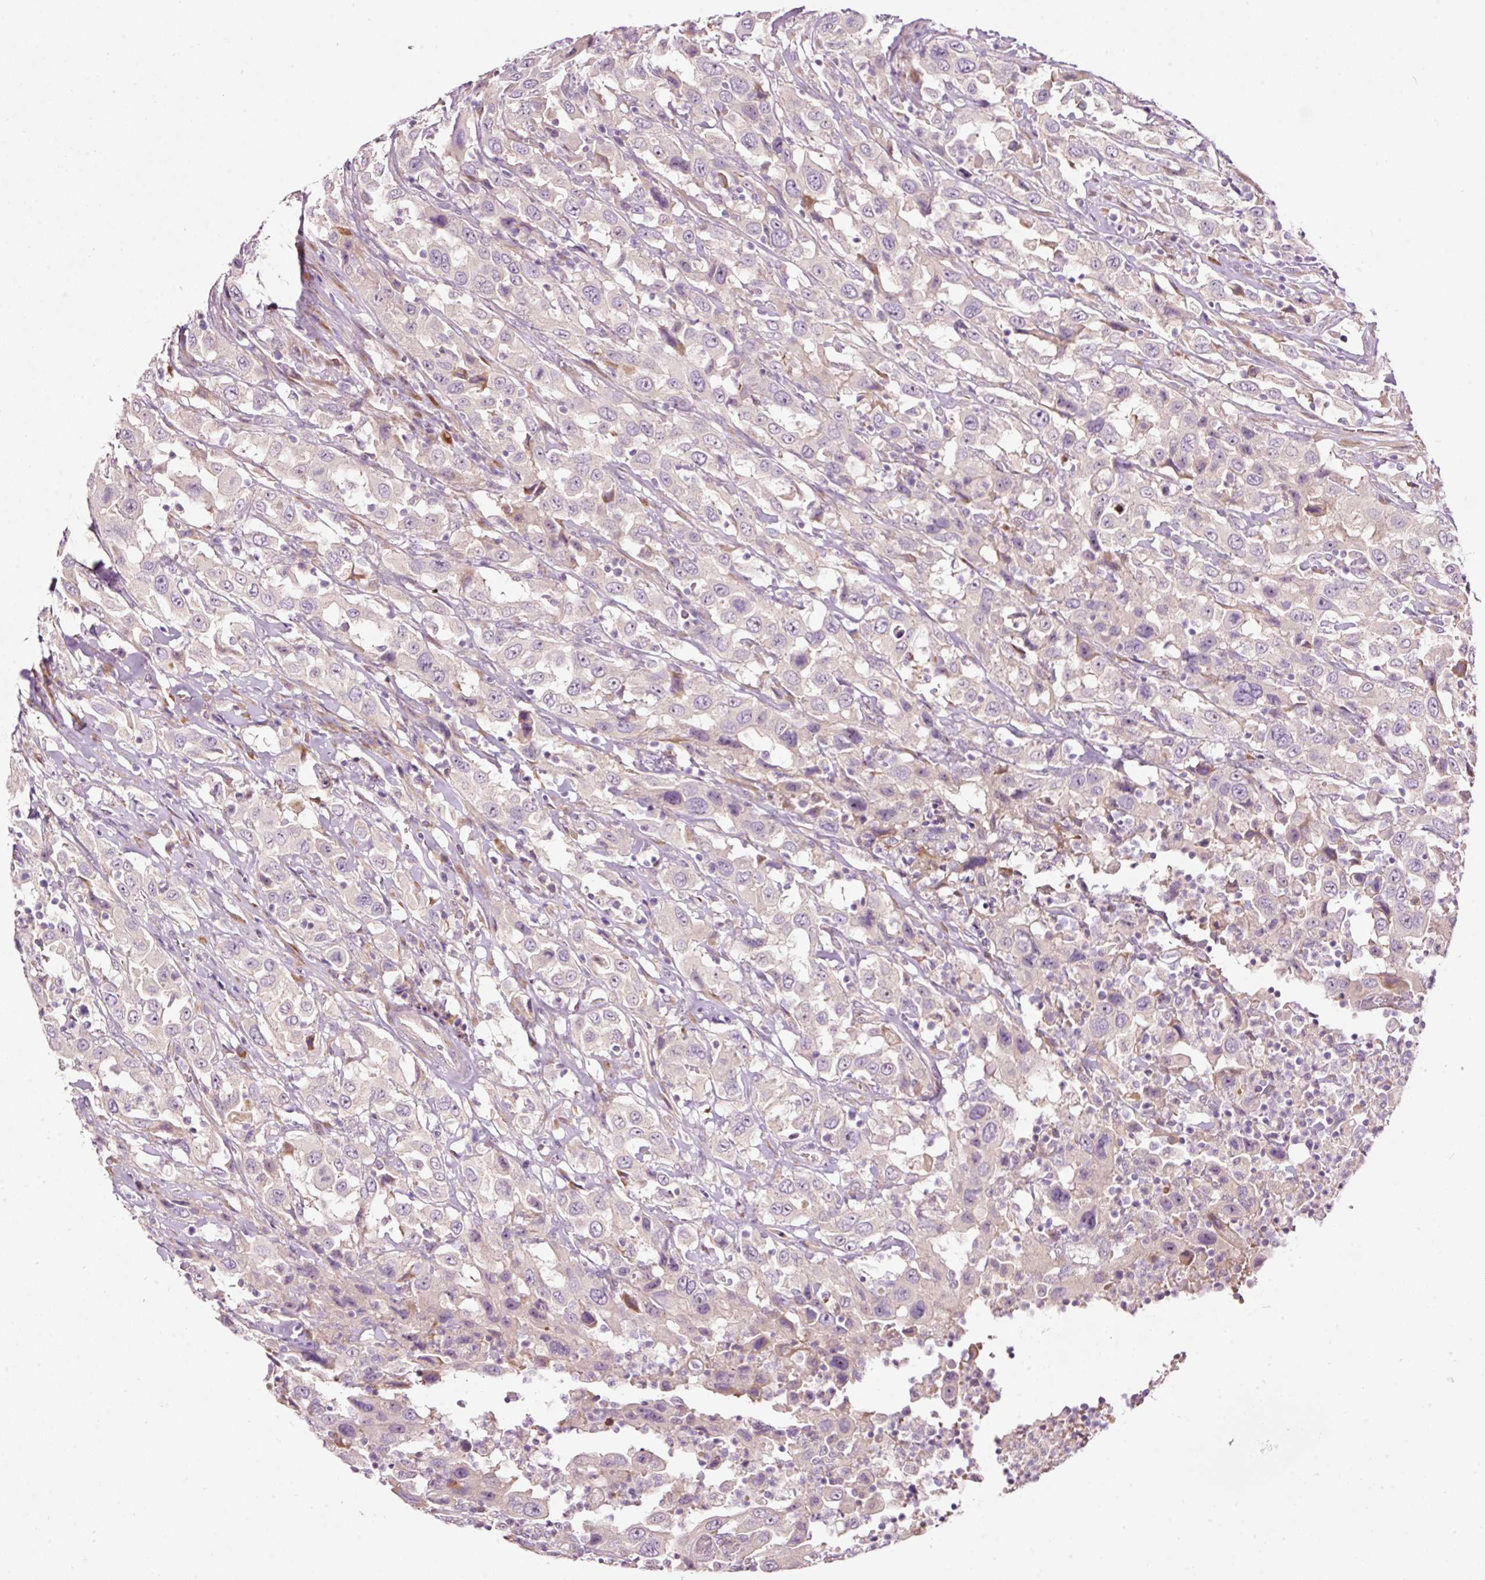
{"staining": {"intensity": "negative", "quantity": "none", "location": "none"}, "tissue": "urothelial cancer", "cell_type": "Tumor cells", "image_type": "cancer", "snomed": [{"axis": "morphology", "description": "Urothelial carcinoma, High grade"}, {"axis": "topography", "description": "Urinary bladder"}], "caption": "A high-resolution image shows IHC staining of urothelial cancer, which exhibits no significant expression in tumor cells. (DAB immunohistochemistry with hematoxylin counter stain).", "gene": "RSPO2", "patient": {"sex": "male", "age": 61}}